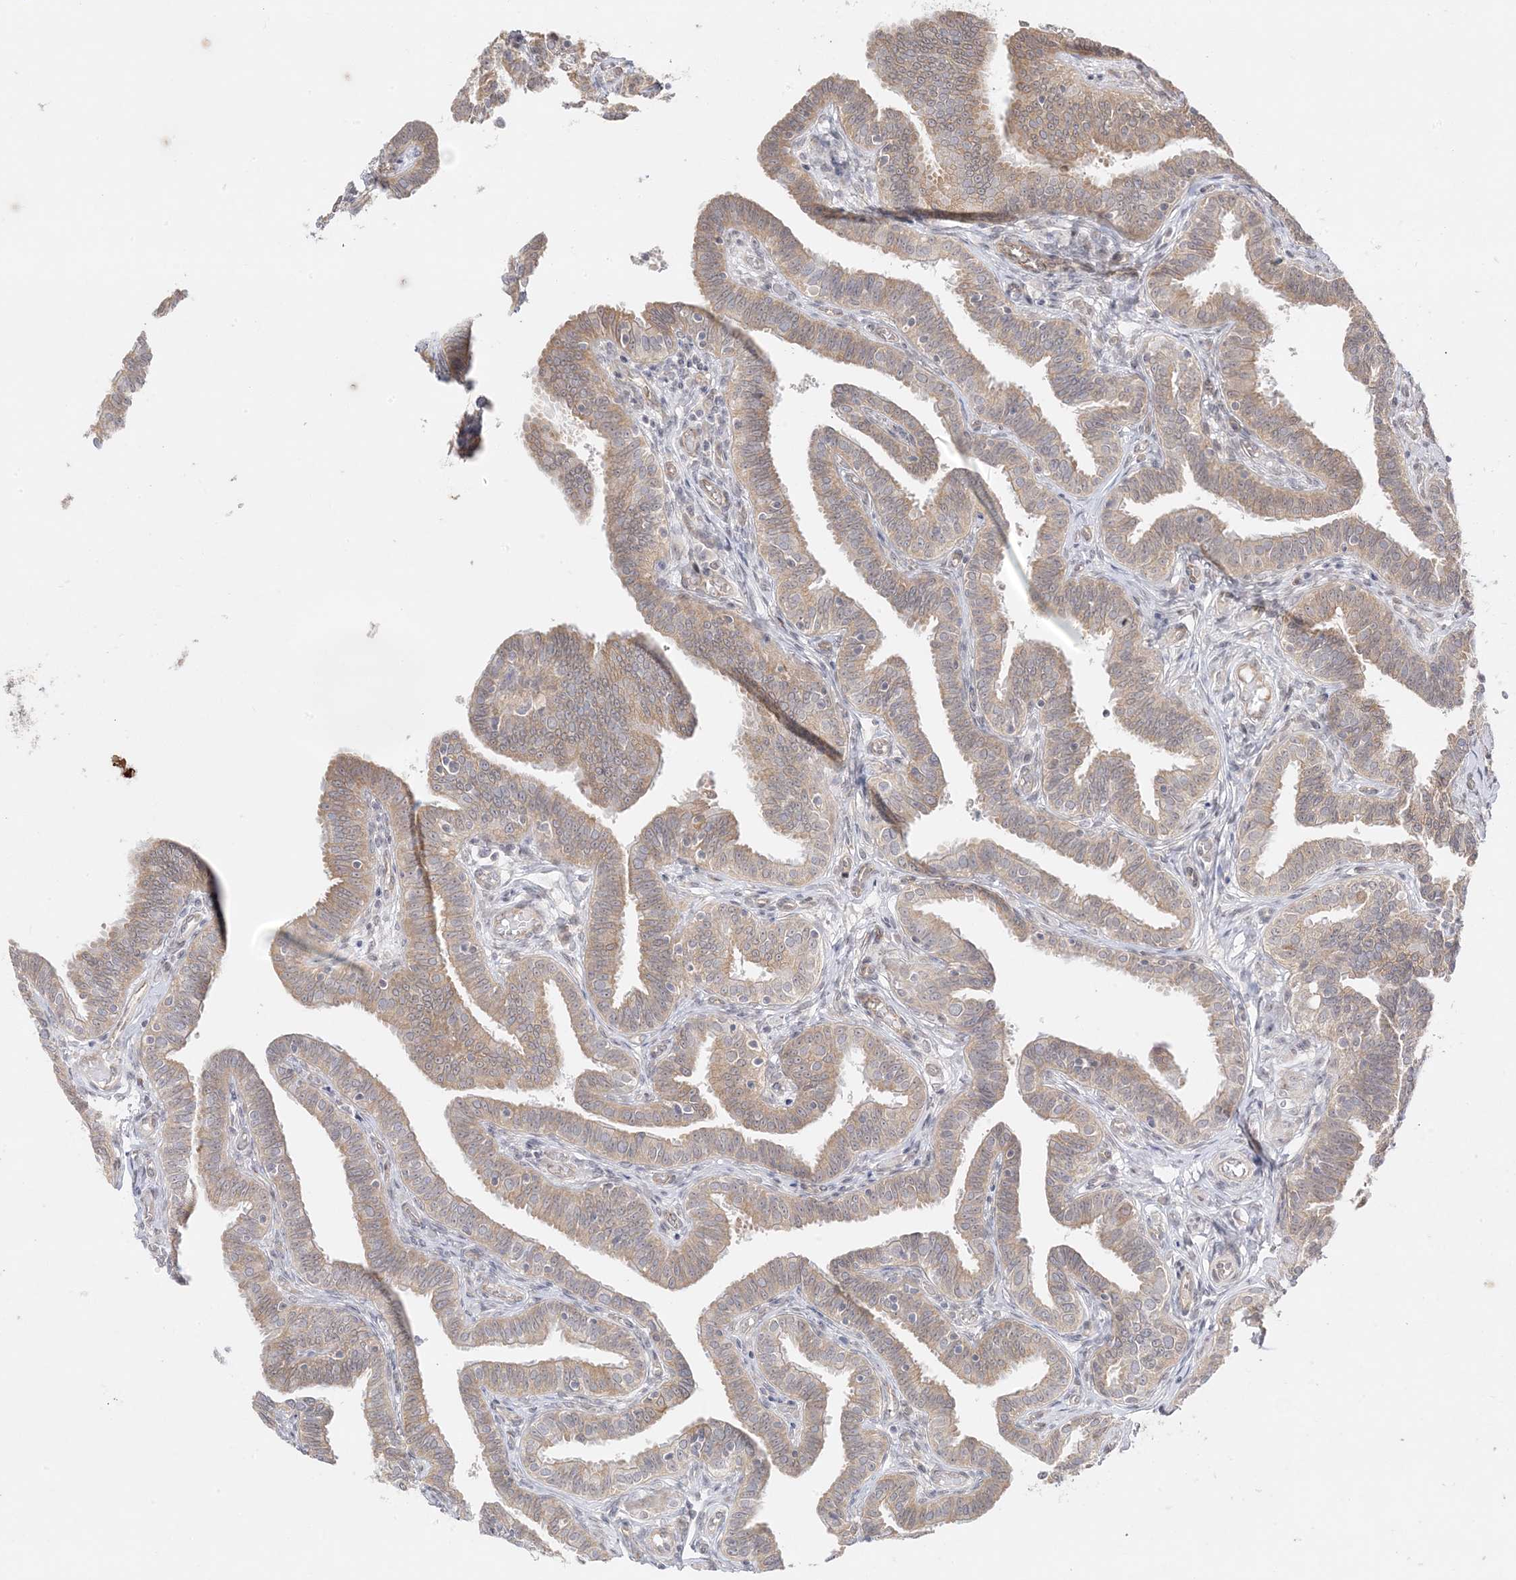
{"staining": {"intensity": "moderate", "quantity": ">75%", "location": "cytoplasmic/membranous,nuclear"}, "tissue": "fallopian tube", "cell_type": "Glandular cells", "image_type": "normal", "snomed": [{"axis": "morphology", "description": "Normal tissue, NOS"}, {"axis": "topography", "description": "Fallopian tube"}], "caption": "Glandular cells display medium levels of moderate cytoplasmic/membranous,nuclear staining in approximately >75% of cells in benign human fallopian tube.", "gene": "C2CD2", "patient": {"sex": "female", "age": 39}}